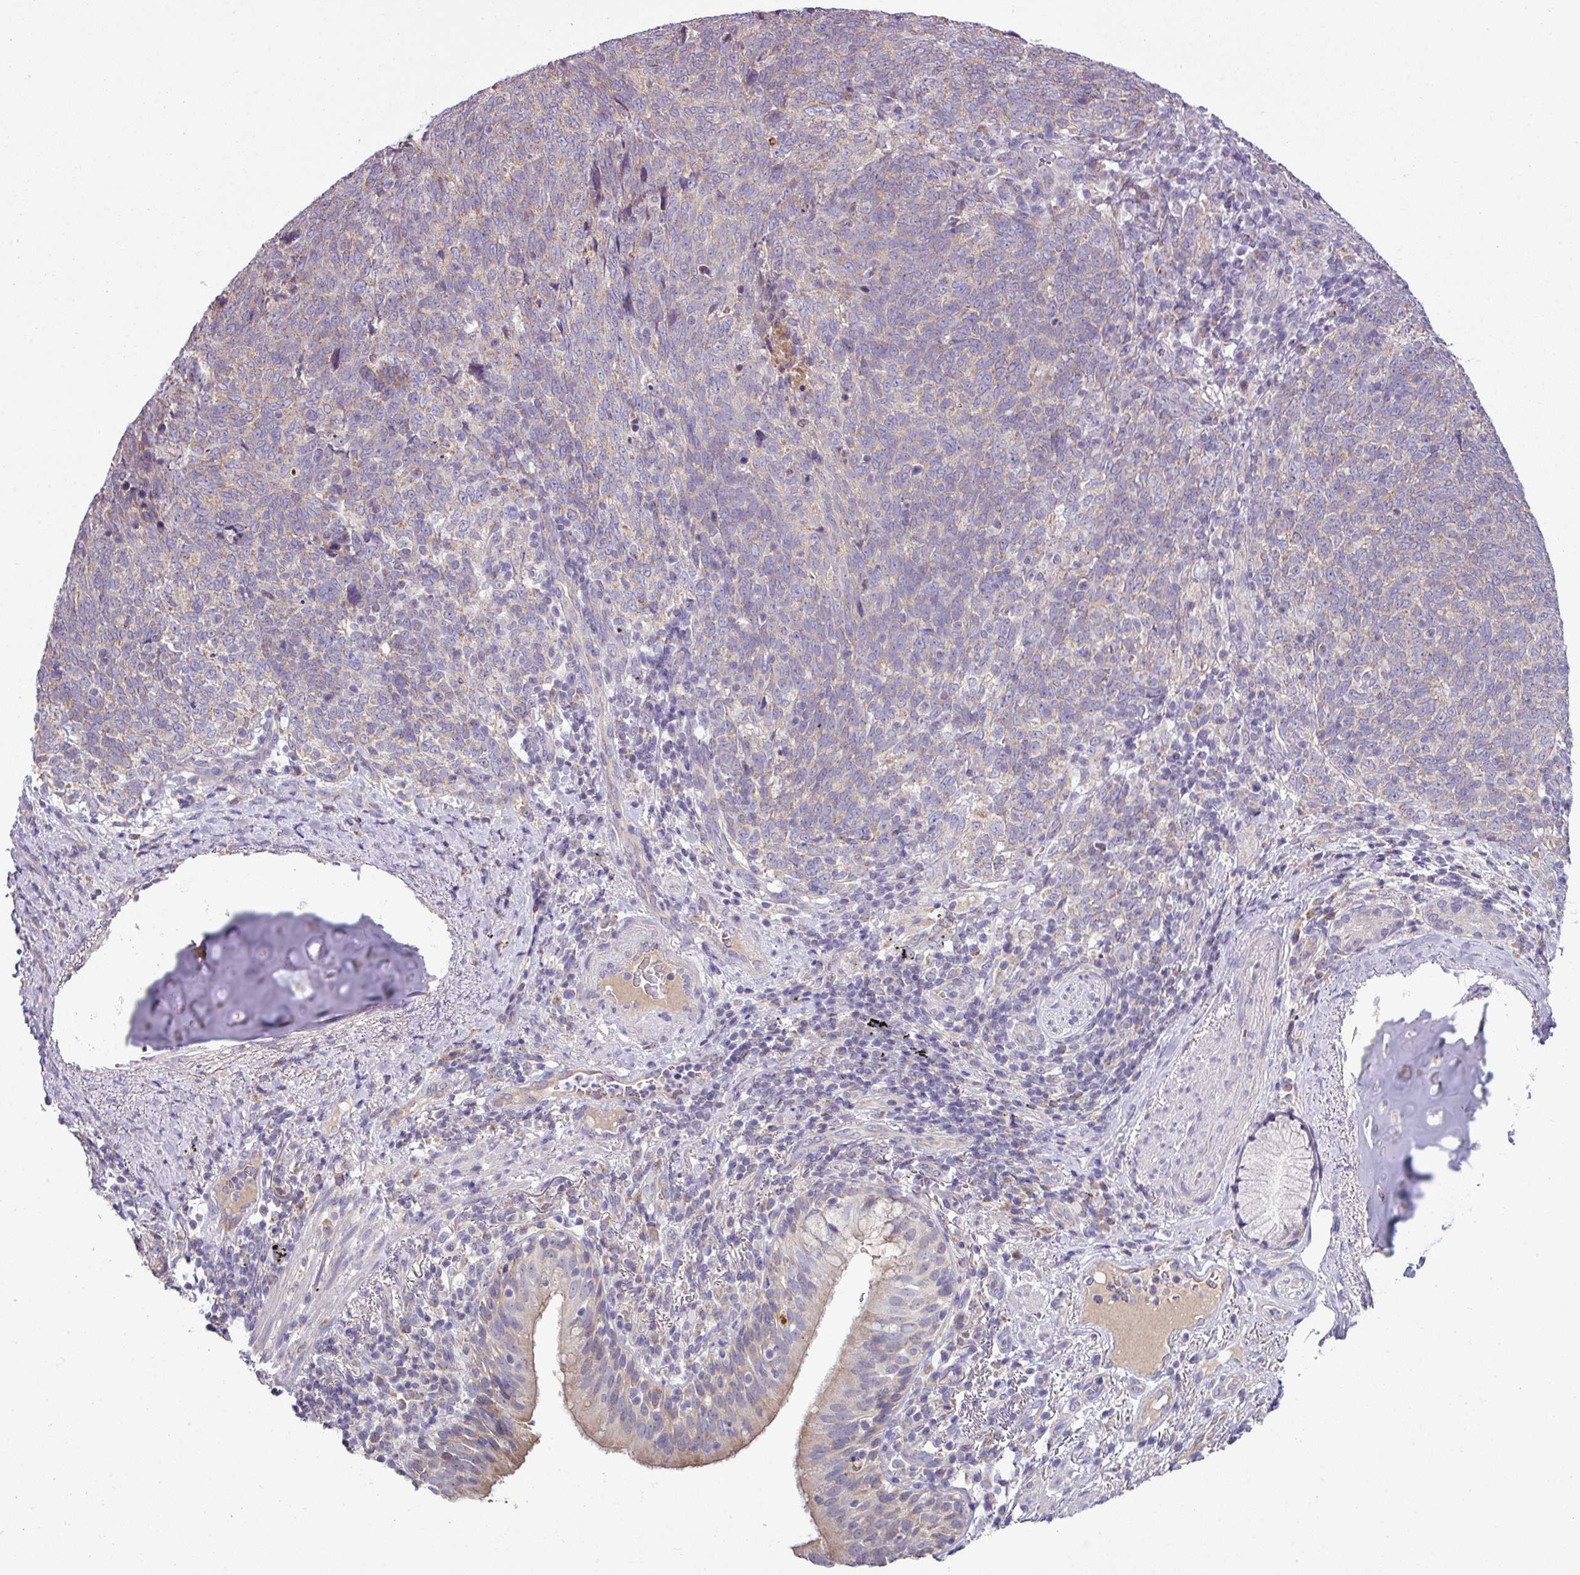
{"staining": {"intensity": "weak", "quantity": "<25%", "location": "cytoplasmic/membranous"}, "tissue": "lung cancer", "cell_type": "Tumor cells", "image_type": "cancer", "snomed": [{"axis": "morphology", "description": "Squamous cell carcinoma, NOS"}, {"axis": "topography", "description": "Lung"}], "caption": "This is a photomicrograph of immunohistochemistry (IHC) staining of lung cancer (squamous cell carcinoma), which shows no staining in tumor cells.", "gene": "LRRC9", "patient": {"sex": "female", "age": 72}}